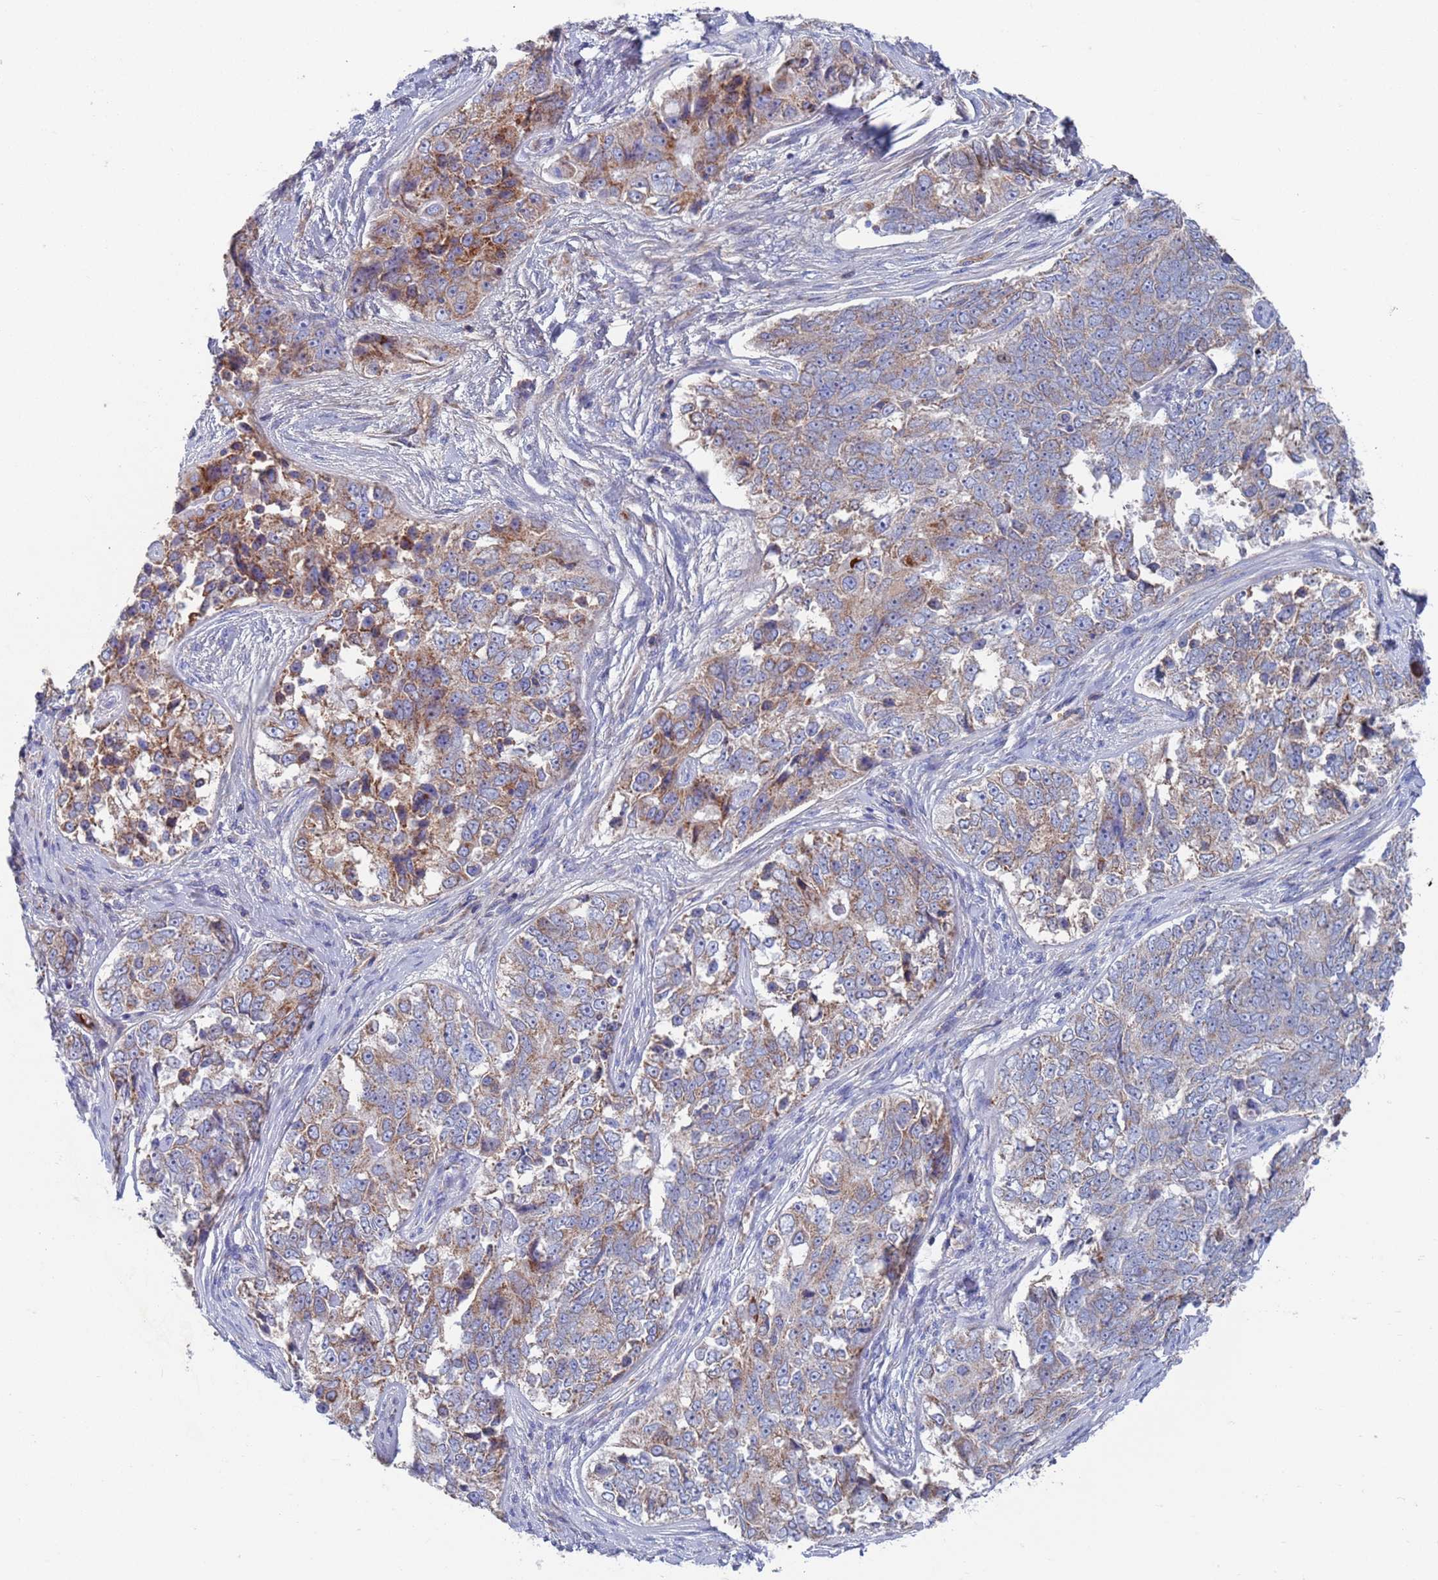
{"staining": {"intensity": "moderate", "quantity": "25%-75%", "location": "cytoplasmic/membranous"}, "tissue": "ovarian cancer", "cell_type": "Tumor cells", "image_type": "cancer", "snomed": [{"axis": "morphology", "description": "Carcinoma, endometroid"}, {"axis": "topography", "description": "Ovary"}], "caption": "A brown stain shows moderate cytoplasmic/membranous expression of a protein in human endometroid carcinoma (ovarian) tumor cells.", "gene": "MRPL22", "patient": {"sex": "female", "age": 51}}